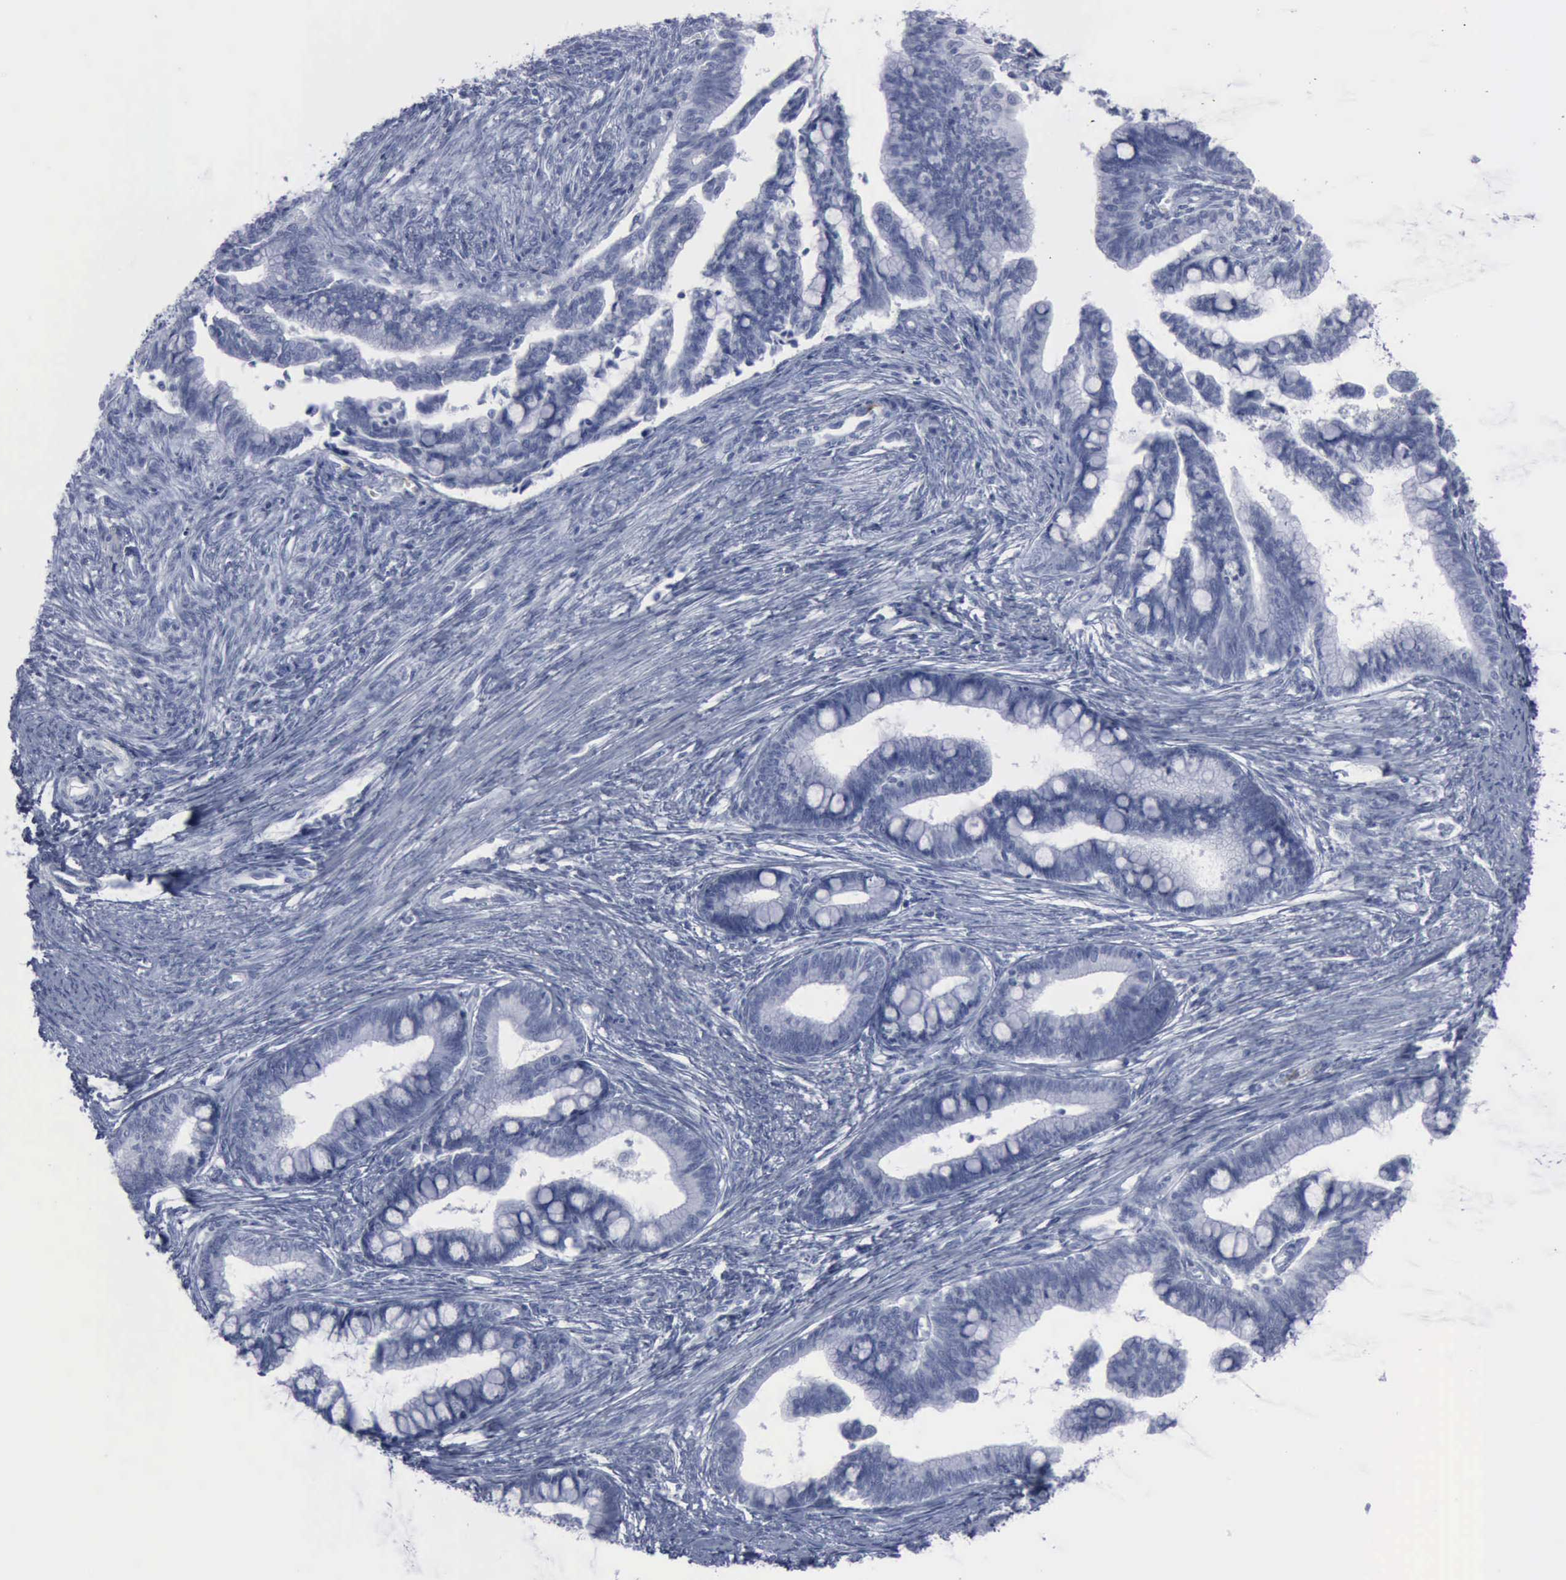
{"staining": {"intensity": "negative", "quantity": "none", "location": "none"}, "tissue": "cervical cancer", "cell_type": "Tumor cells", "image_type": "cancer", "snomed": [{"axis": "morphology", "description": "Adenocarcinoma, NOS"}, {"axis": "topography", "description": "Cervix"}], "caption": "The micrograph displays no staining of tumor cells in adenocarcinoma (cervical).", "gene": "VCAM1", "patient": {"sex": "female", "age": 36}}